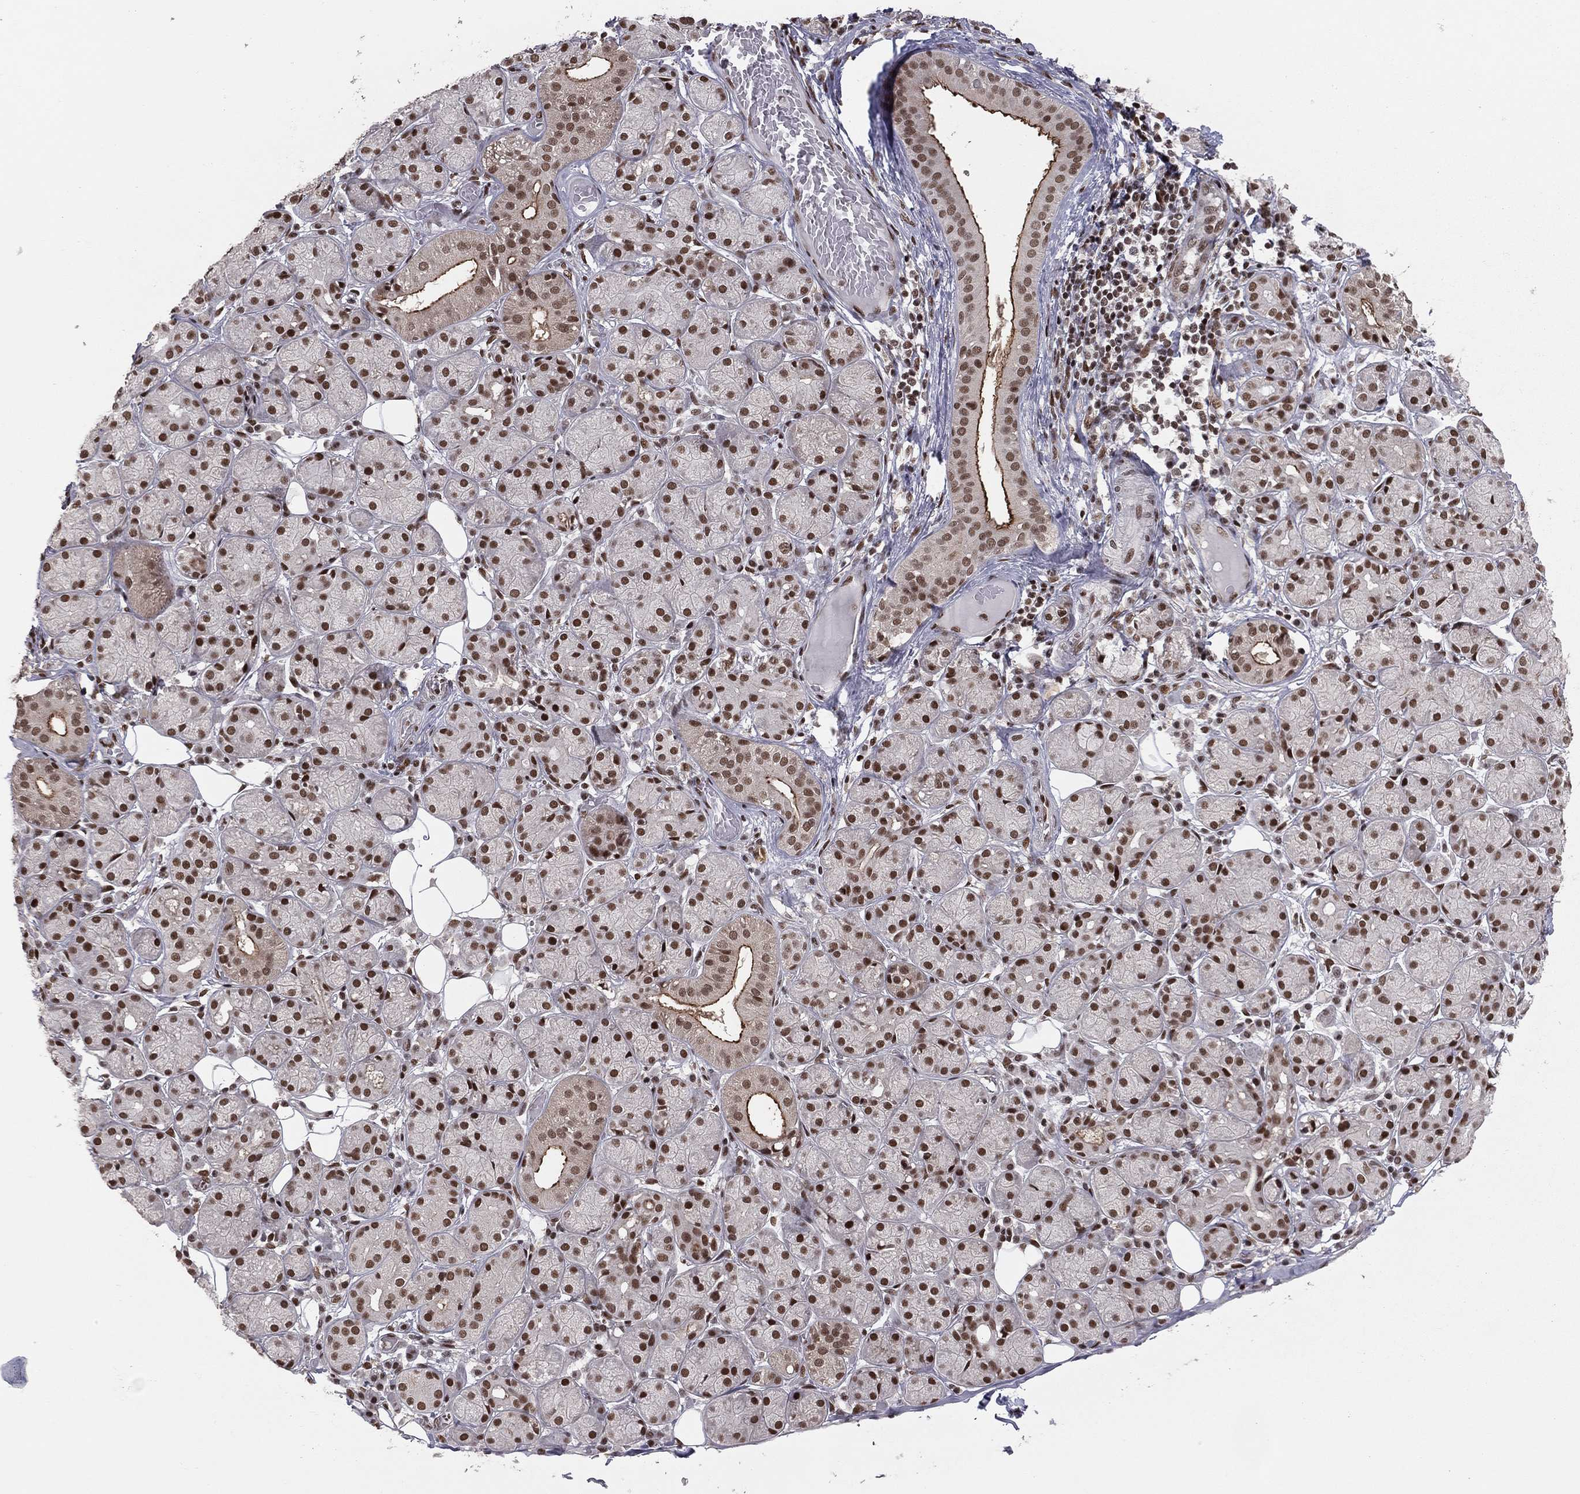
{"staining": {"intensity": "strong", "quantity": ">75%", "location": "nuclear"}, "tissue": "salivary gland", "cell_type": "Glandular cells", "image_type": "normal", "snomed": [{"axis": "morphology", "description": "Normal tissue, NOS"}, {"axis": "topography", "description": "Salivary gland"}], "caption": "IHC staining of normal salivary gland, which displays high levels of strong nuclear expression in about >75% of glandular cells indicating strong nuclear protein positivity. The staining was performed using DAB (brown) for protein detection and nuclei were counterstained in hematoxylin (blue).", "gene": "NFYB", "patient": {"sex": "male", "age": 71}}